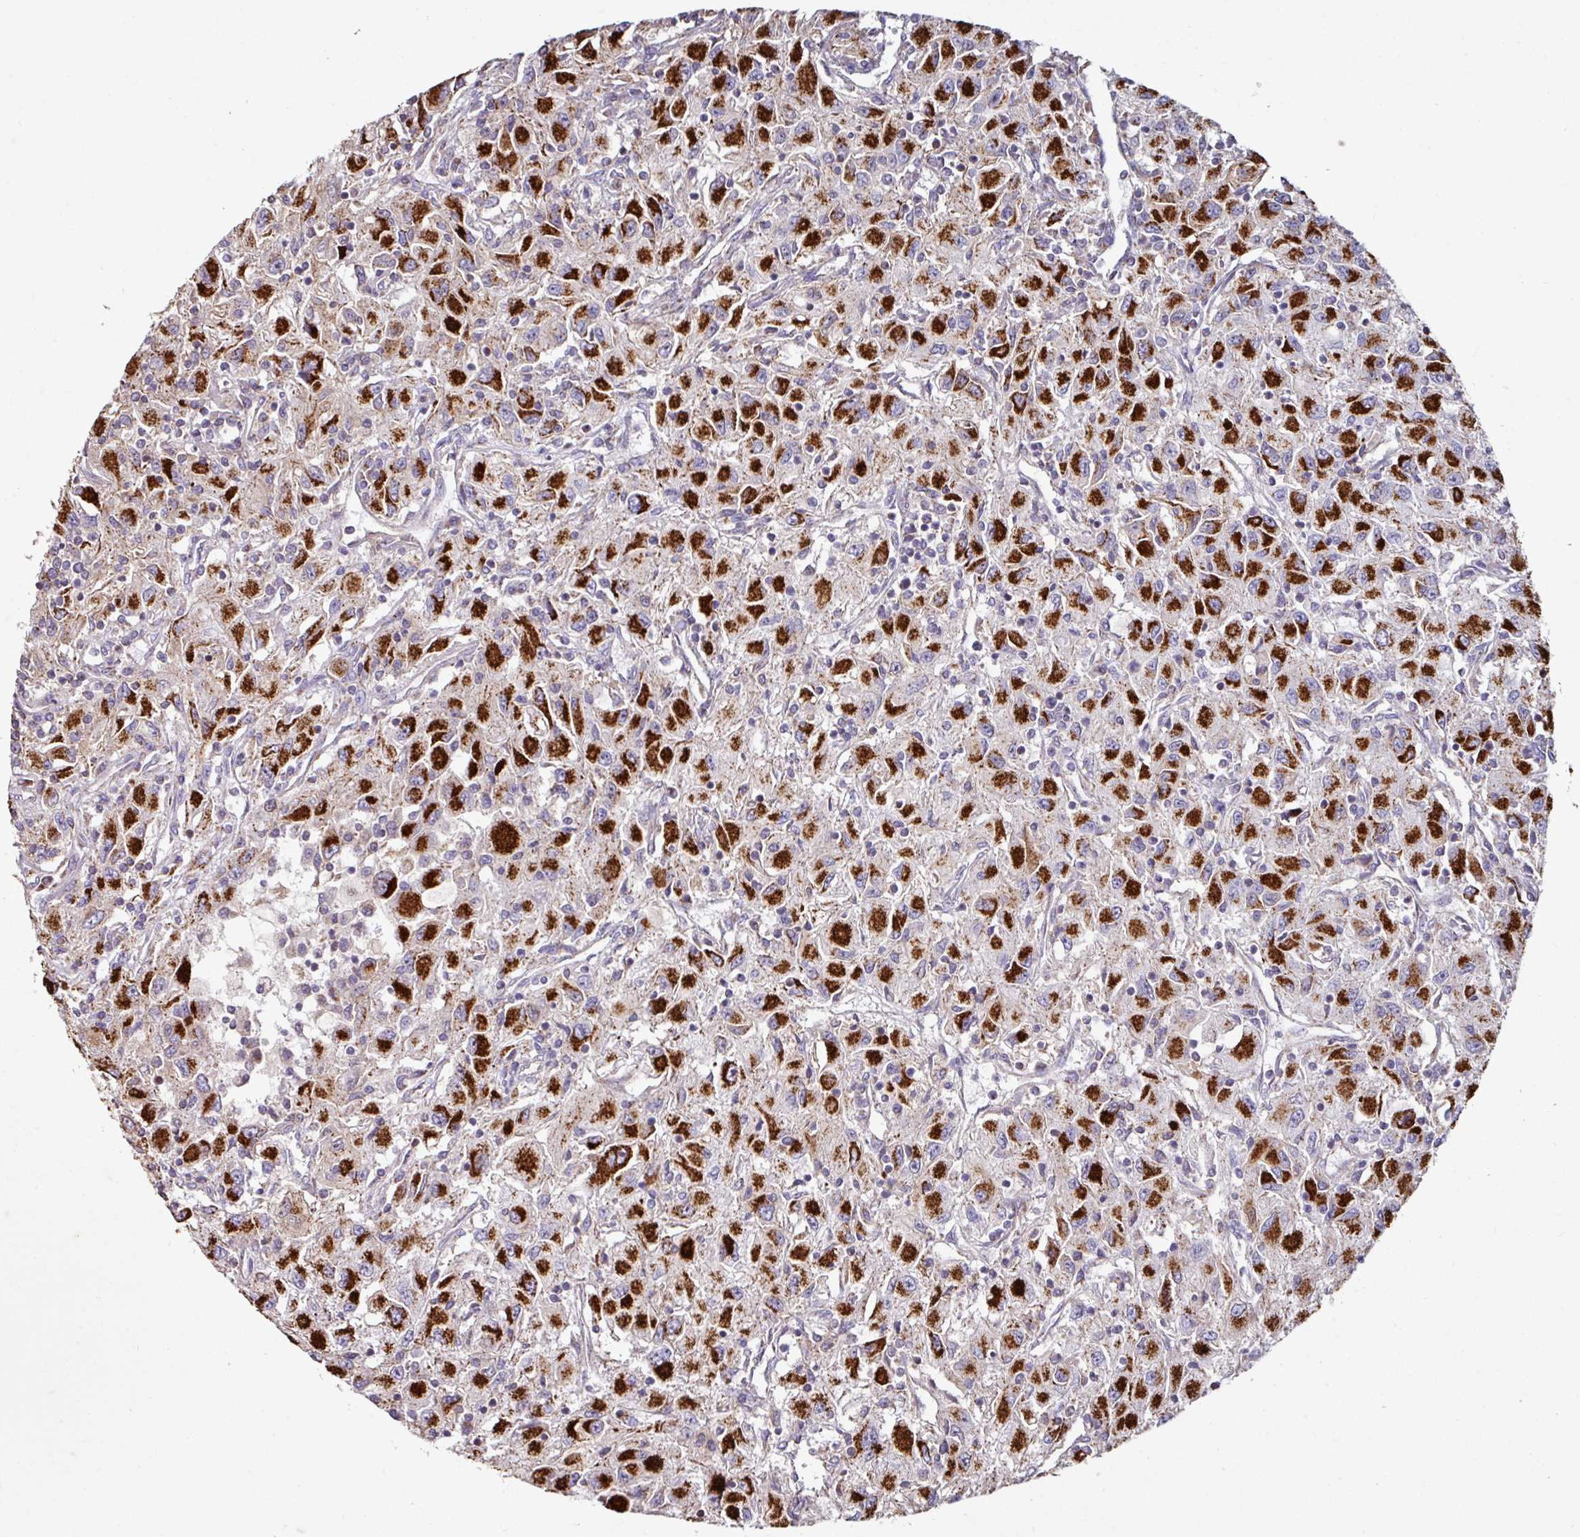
{"staining": {"intensity": "strong", "quantity": "25%-75%", "location": "cytoplasmic/membranous"}, "tissue": "renal cancer", "cell_type": "Tumor cells", "image_type": "cancer", "snomed": [{"axis": "morphology", "description": "Adenocarcinoma, NOS"}, {"axis": "topography", "description": "Kidney"}], "caption": "The micrograph shows immunohistochemical staining of renal cancer. There is strong cytoplasmic/membranous positivity is identified in about 25%-75% of tumor cells. The staining is performed using DAB (3,3'-diaminobenzidine) brown chromogen to label protein expression. The nuclei are counter-stained blue using hematoxylin.", "gene": "OR2D3", "patient": {"sex": "female", "age": 67}}